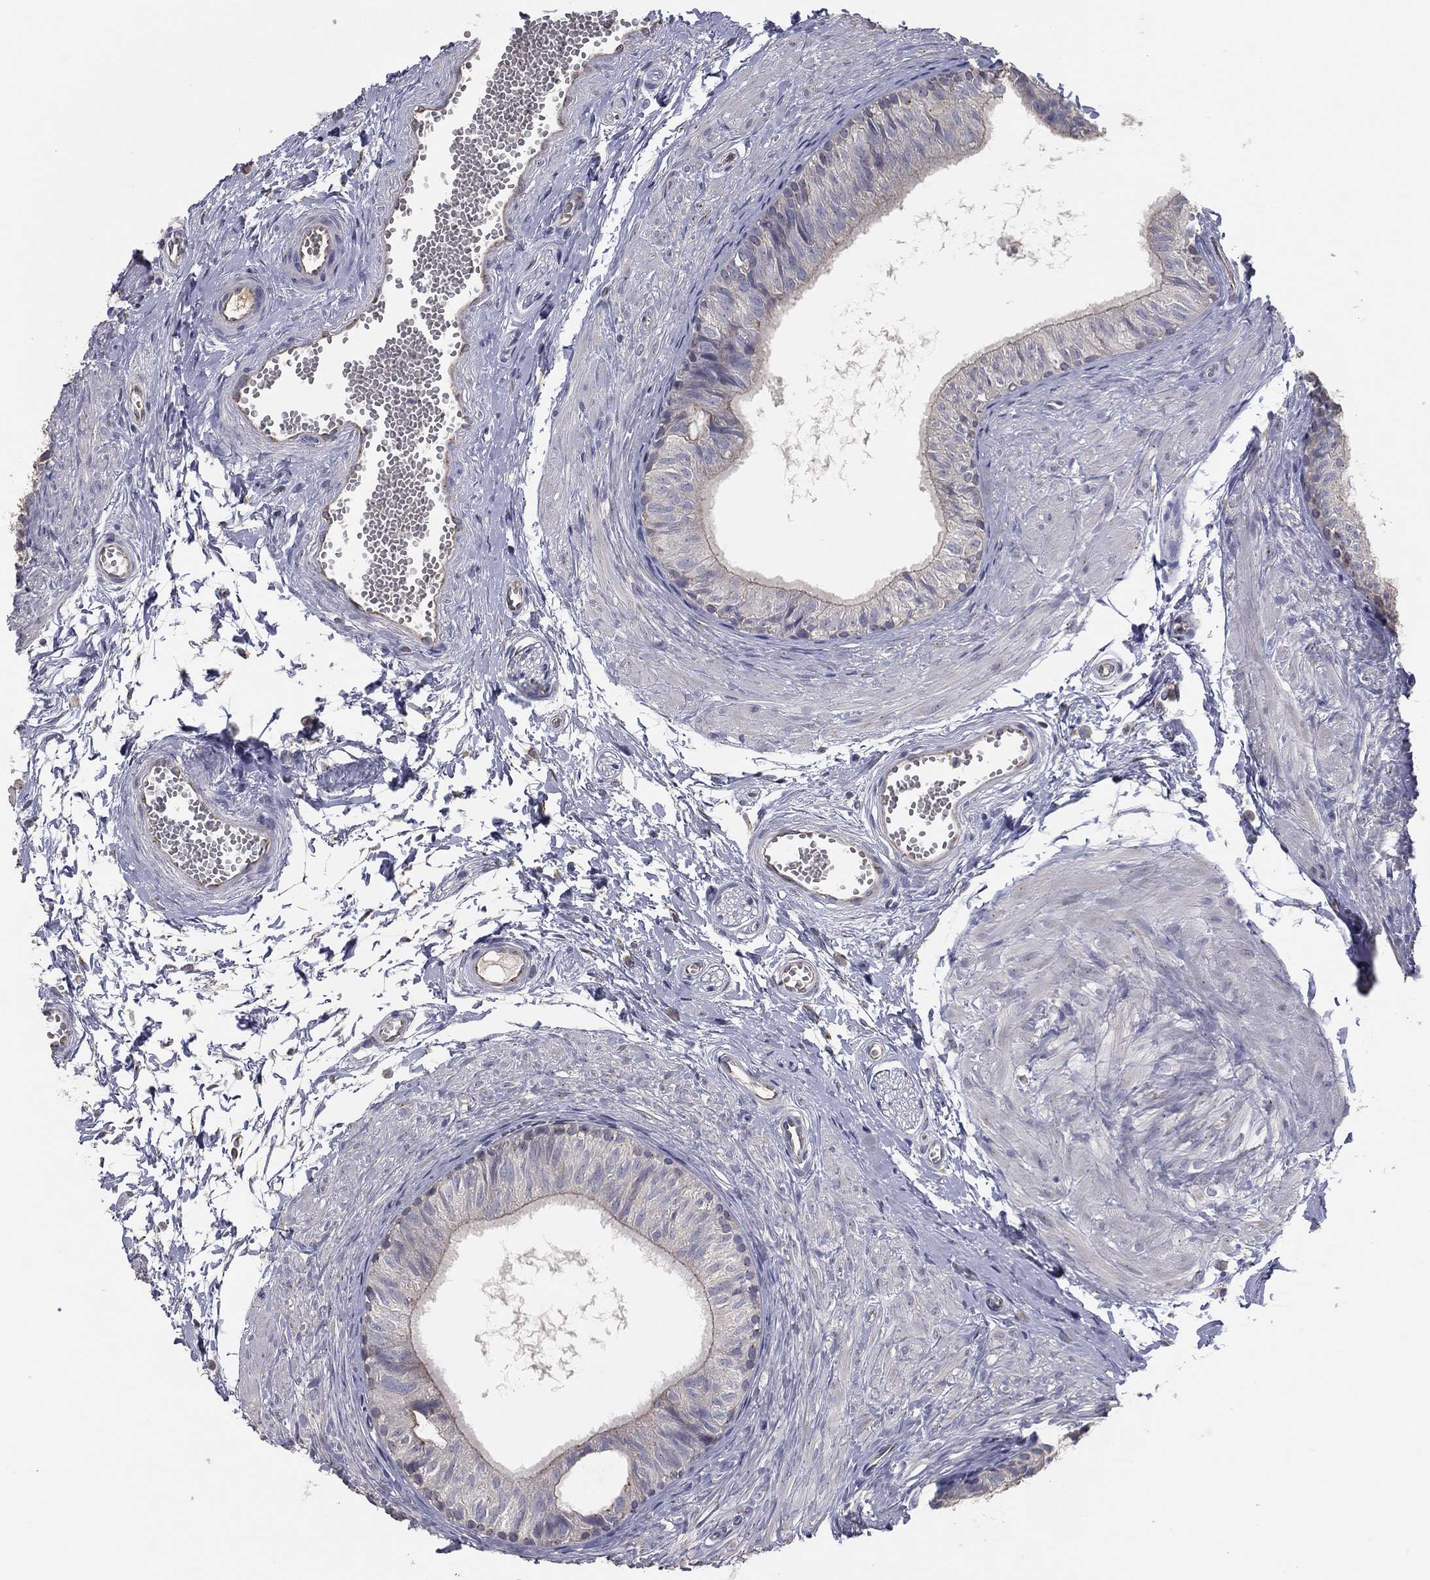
{"staining": {"intensity": "moderate", "quantity": "<25%", "location": "cytoplasmic/membranous"}, "tissue": "epididymis", "cell_type": "Glandular cells", "image_type": "normal", "snomed": [{"axis": "morphology", "description": "Normal tissue, NOS"}, {"axis": "topography", "description": "Epididymis"}], "caption": "A high-resolution histopathology image shows IHC staining of benign epididymis, which shows moderate cytoplasmic/membranous expression in approximately <25% of glandular cells.", "gene": "CROCC", "patient": {"sex": "male", "age": 22}}